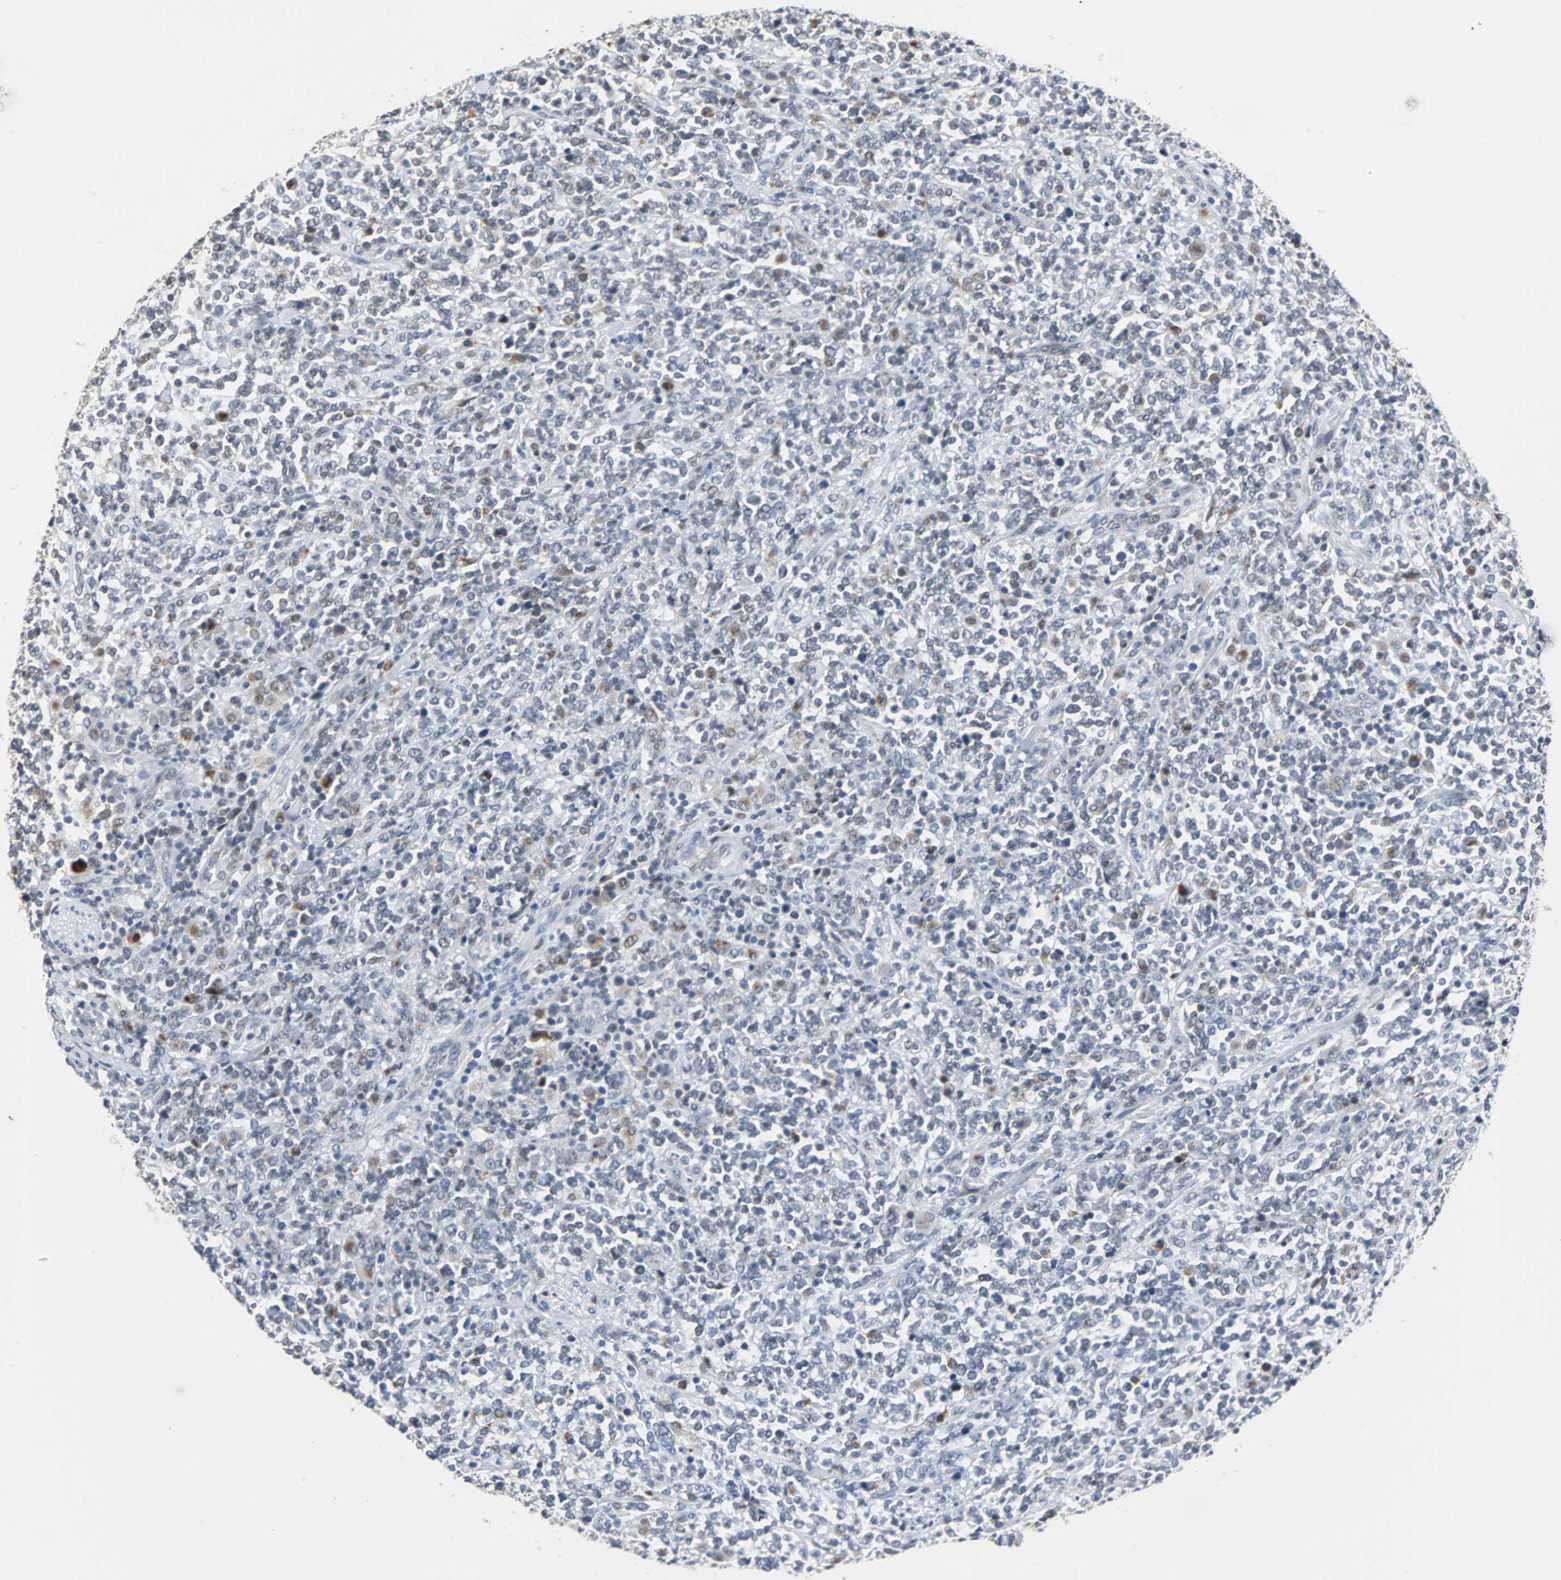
{"staining": {"intensity": "negative", "quantity": "none", "location": "none"}, "tissue": "lymphoma", "cell_type": "Tumor cells", "image_type": "cancer", "snomed": [{"axis": "morphology", "description": "Malignant lymphoma, non-Hodgkin's type, High grade"}, {"axis": "topography", "description": "Soft tissue"}], "caption": "A histopathology image of lymphoma stained for a protein exhibits no brown staining in tumor cells. (DAB (3,3'-diaminobenzidine) immunohistochemistry (IHC), high magnification).", "gene": "HLX", "patient": {"sex": "male", "age": 18}}